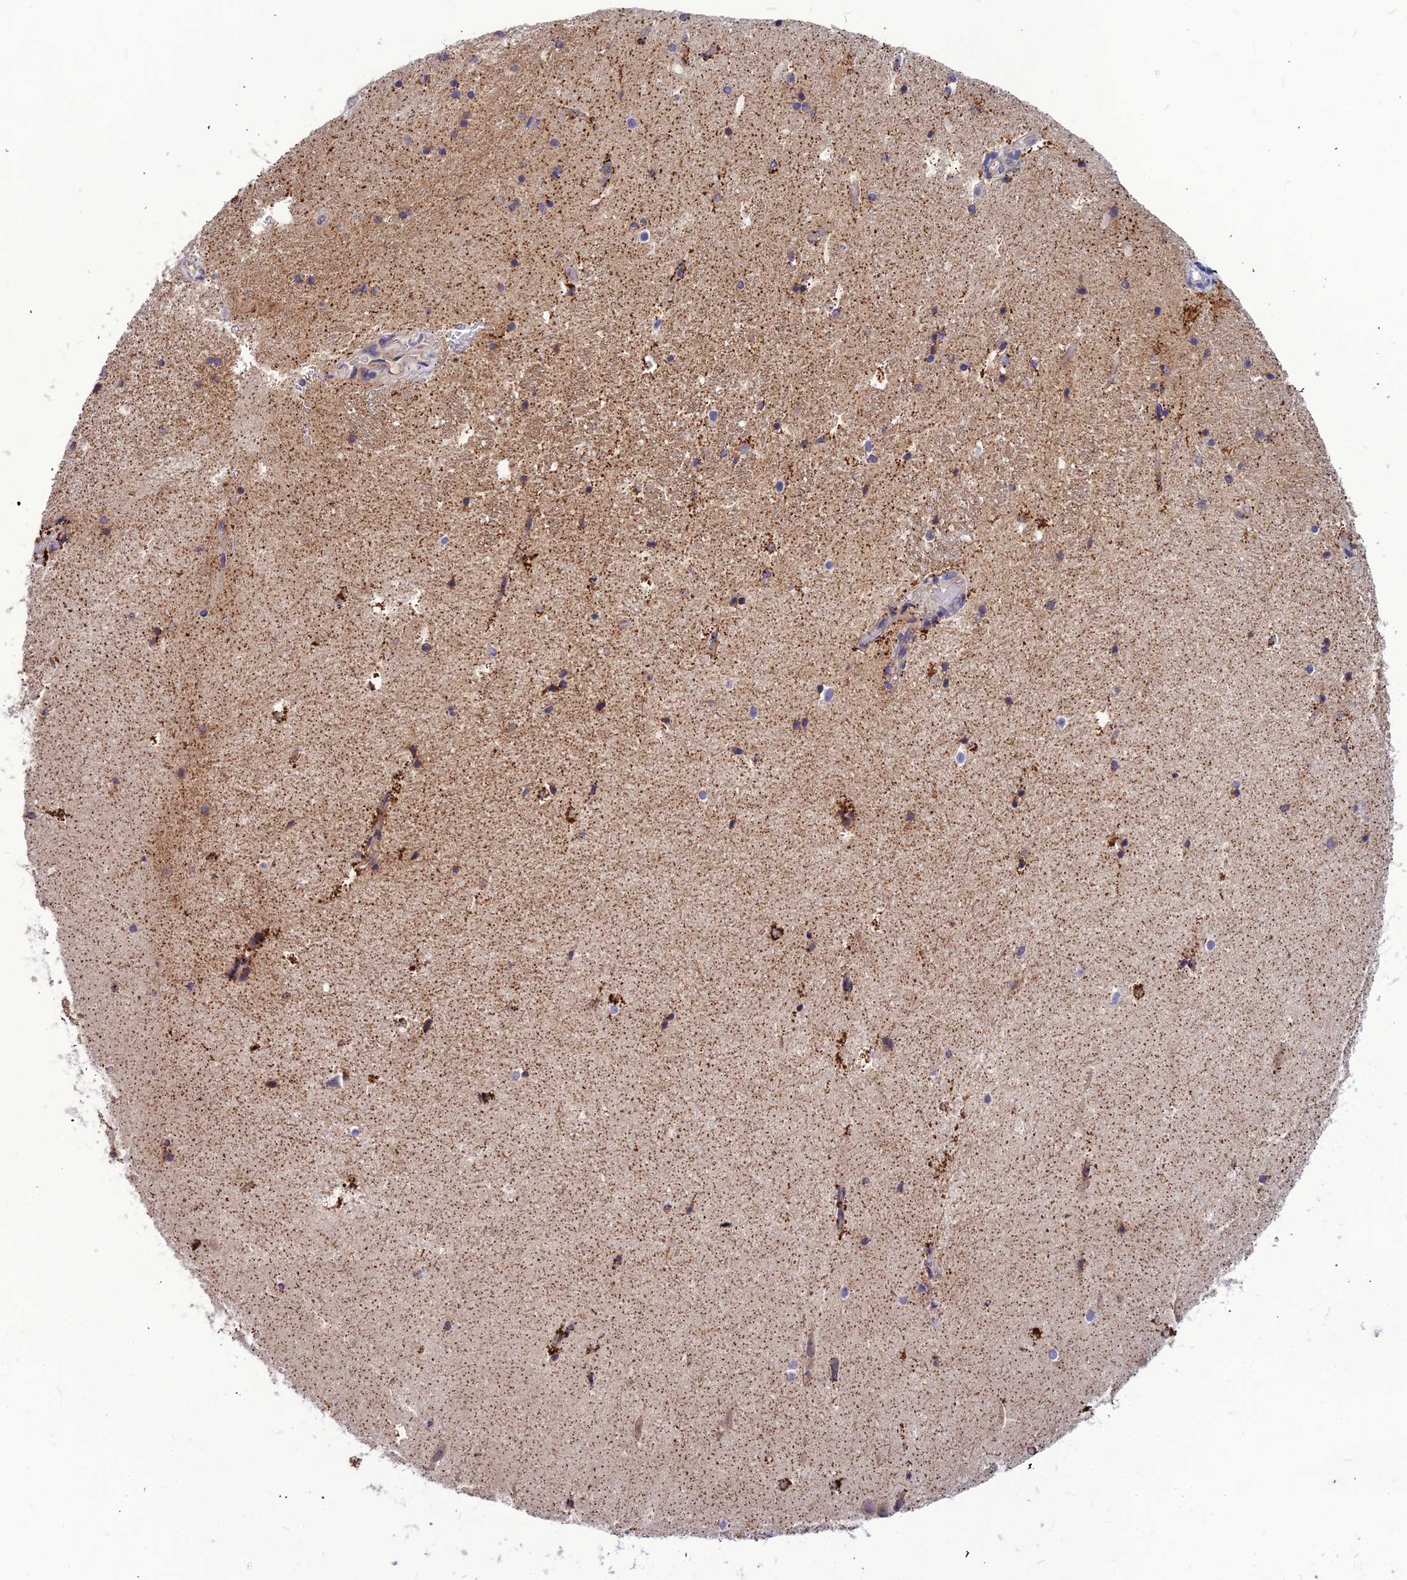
{"staining": {"intensity": "moderate", "quantity": "<25%", "location": "cytoplasmic/membranous"}, "tissue": "hippocampus", "cell_type": "Glial cells", "image_type": "normal", "snomed": [{"axis": "morphology", "description": "Normal tissue, NOS"}, {"axis": "topography", "description": "Hippocampus"}], "caption": "A histopathology image of human hippocampus stained for a protein exhibits moderate cytoplasmic/membranous brown staining in glial cells. The staining is performed using DAB (3,3'-diaminobenzidine) brown chromogen to label protein expression. The nuclei are counter-stained blue using hematoxylin.", "gene": "ASPHD1", "patient": {"sex": "female", "age": 52}}